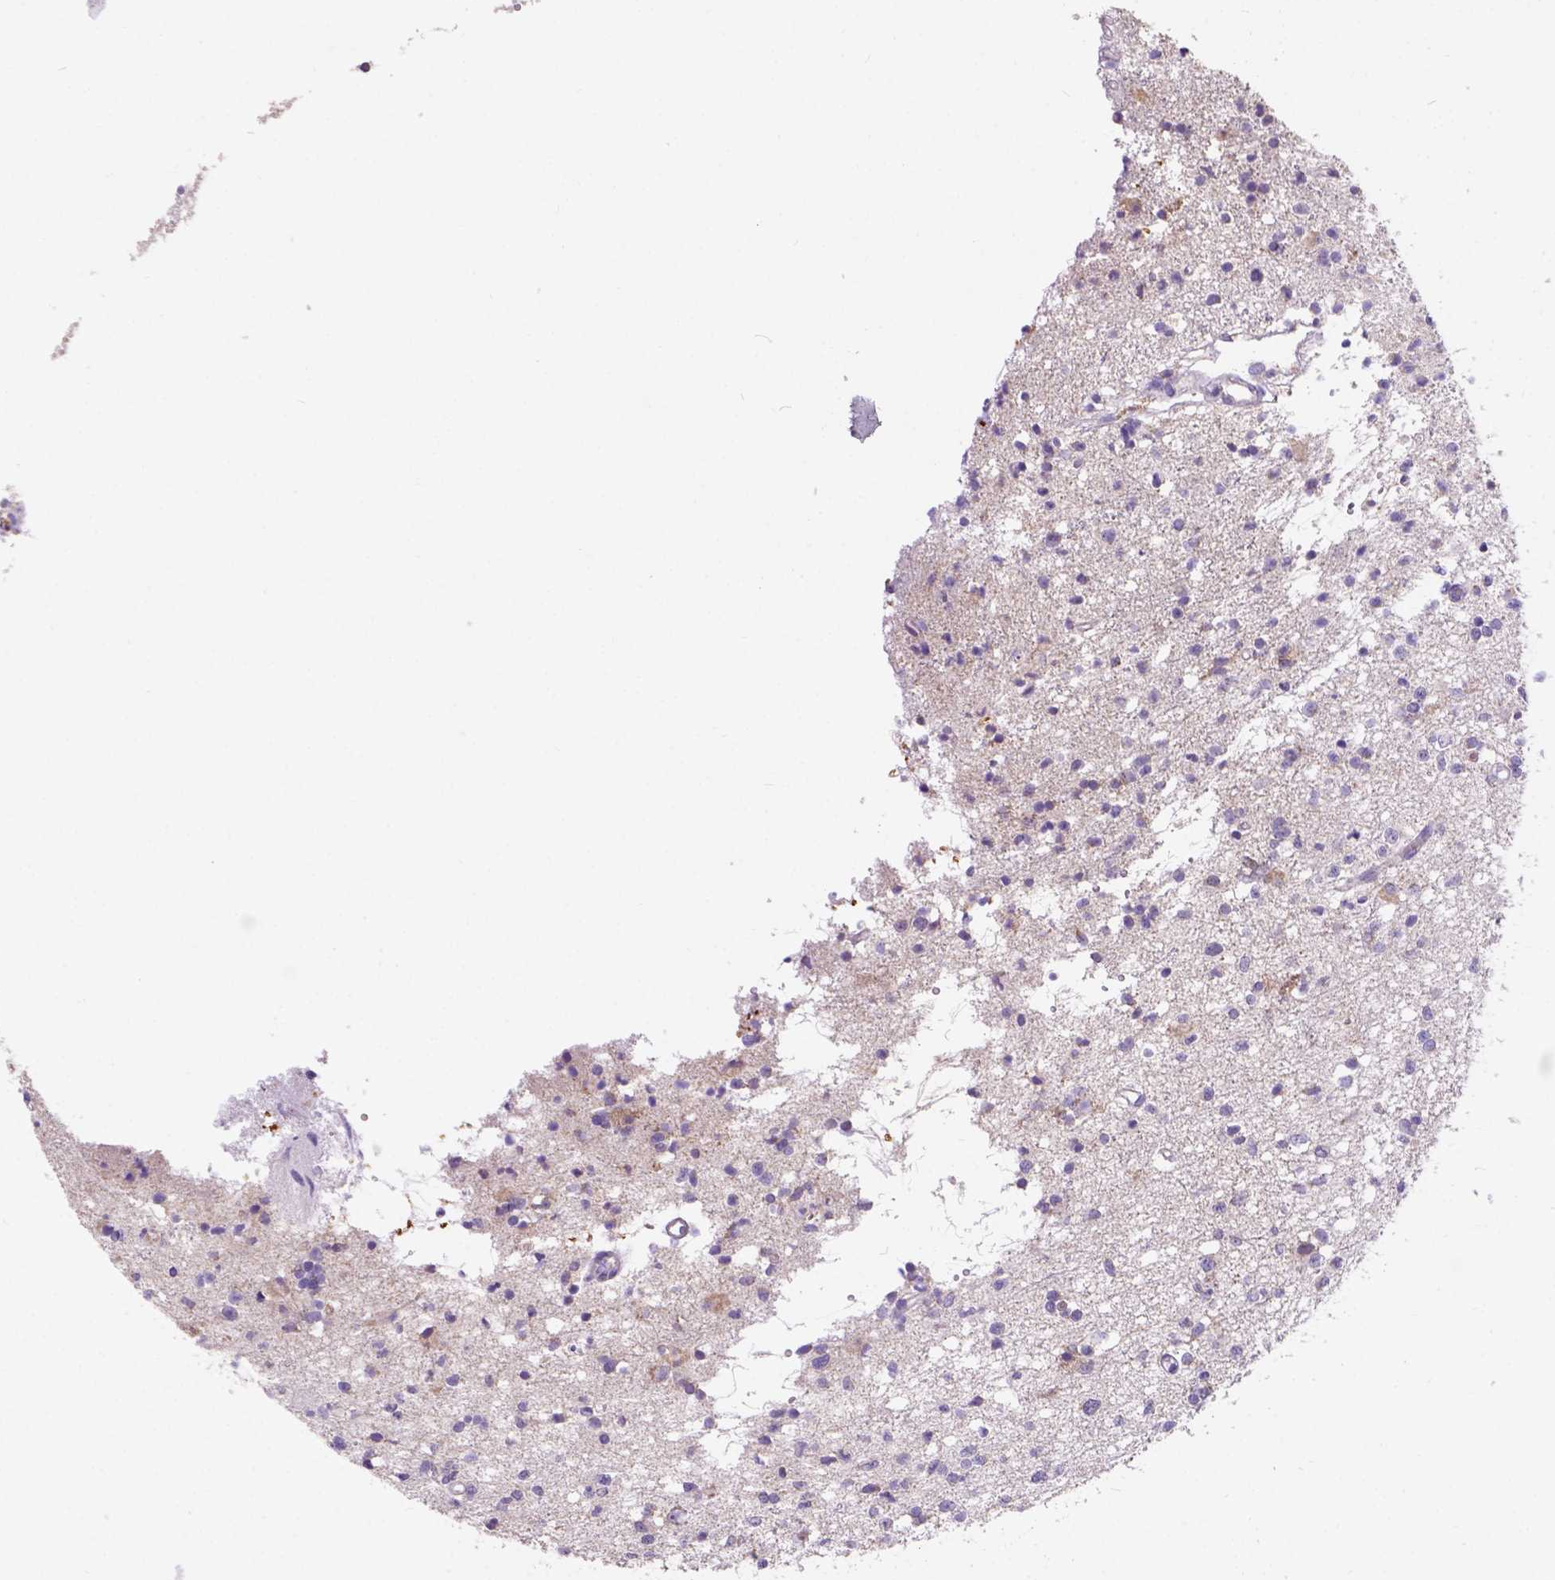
{"staining": {"intensity": "negative", "quantity": "none", "location": "none"}, "tissue": "glioma", "cell_type": "Tumor cells", "image_type": "cancer", "snomed": [{"axis": "morphology", "description": "Glioma, malignant, Low grade"}, {"axis": "topography", "description": "Brain"}], "caption": "Tumor cells are negative for protein expression in human glioma.", "gene": "L2HGDH", "patient": {"sex": "male", "age": 64}}